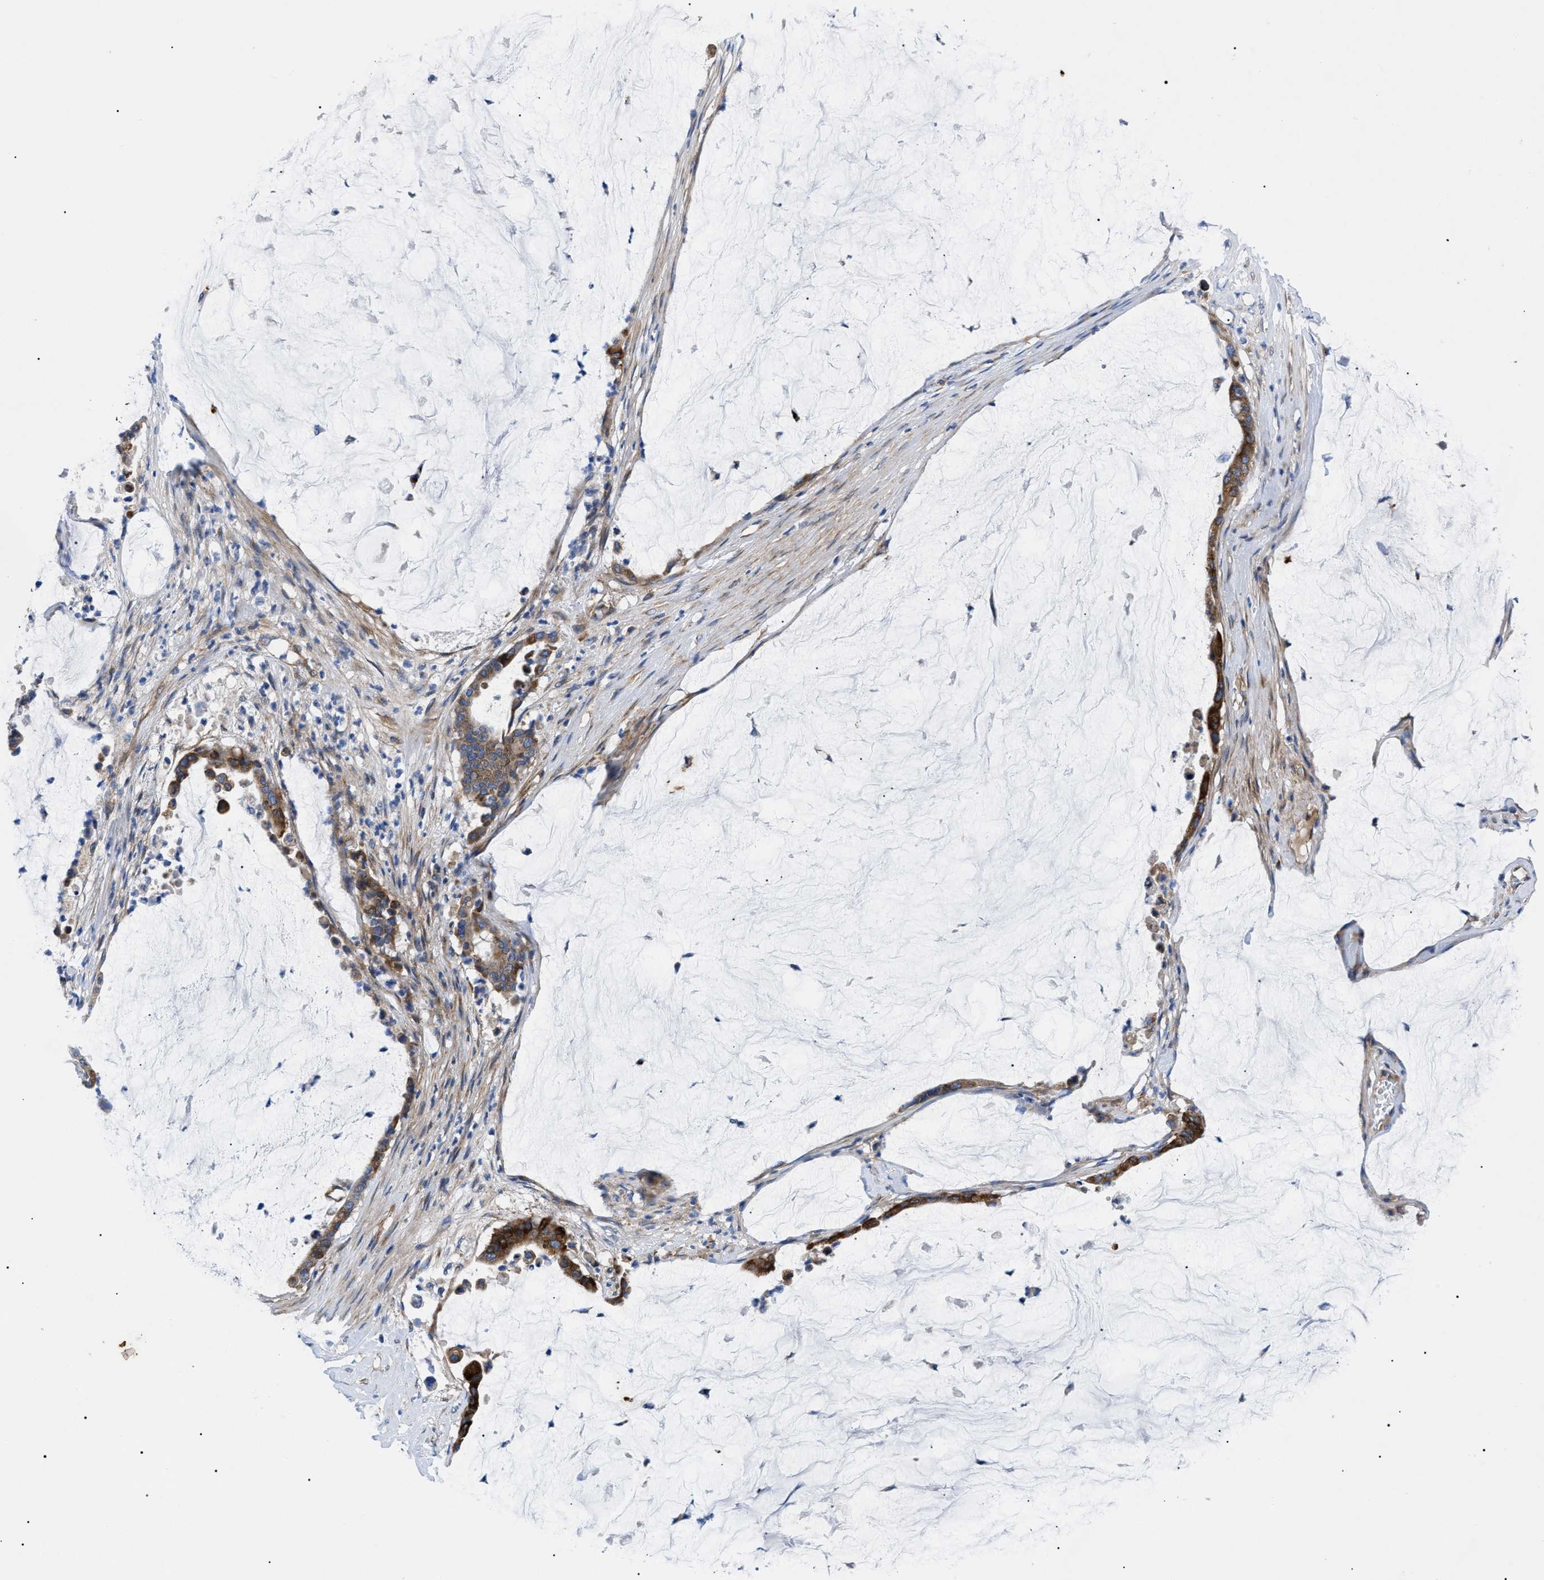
{"staining": {"intensity": "strong", "quantity": ">75%", "location": "cytoplasmic/membranous"}, "tissue": "pancreatic cancer", "cell_type": "Tumor cells", "image_type": "cancer", "snomed": [{"axis": "morphology", "description": "Adenocarcinoma, NOS"}, {"axis": "topography", "description": "Pancreas"}], "caption": "The immunohistochemical stain shows strong cytoplasmic/membranous staining in tumor cells of pancreatic cancer (adenocarcinoma) tissue. (DAB IHC, brown staining for protein, blue staining for nuclei).", "gene": "HSPB8", "patient": {"sex": "male", "age": 41}}